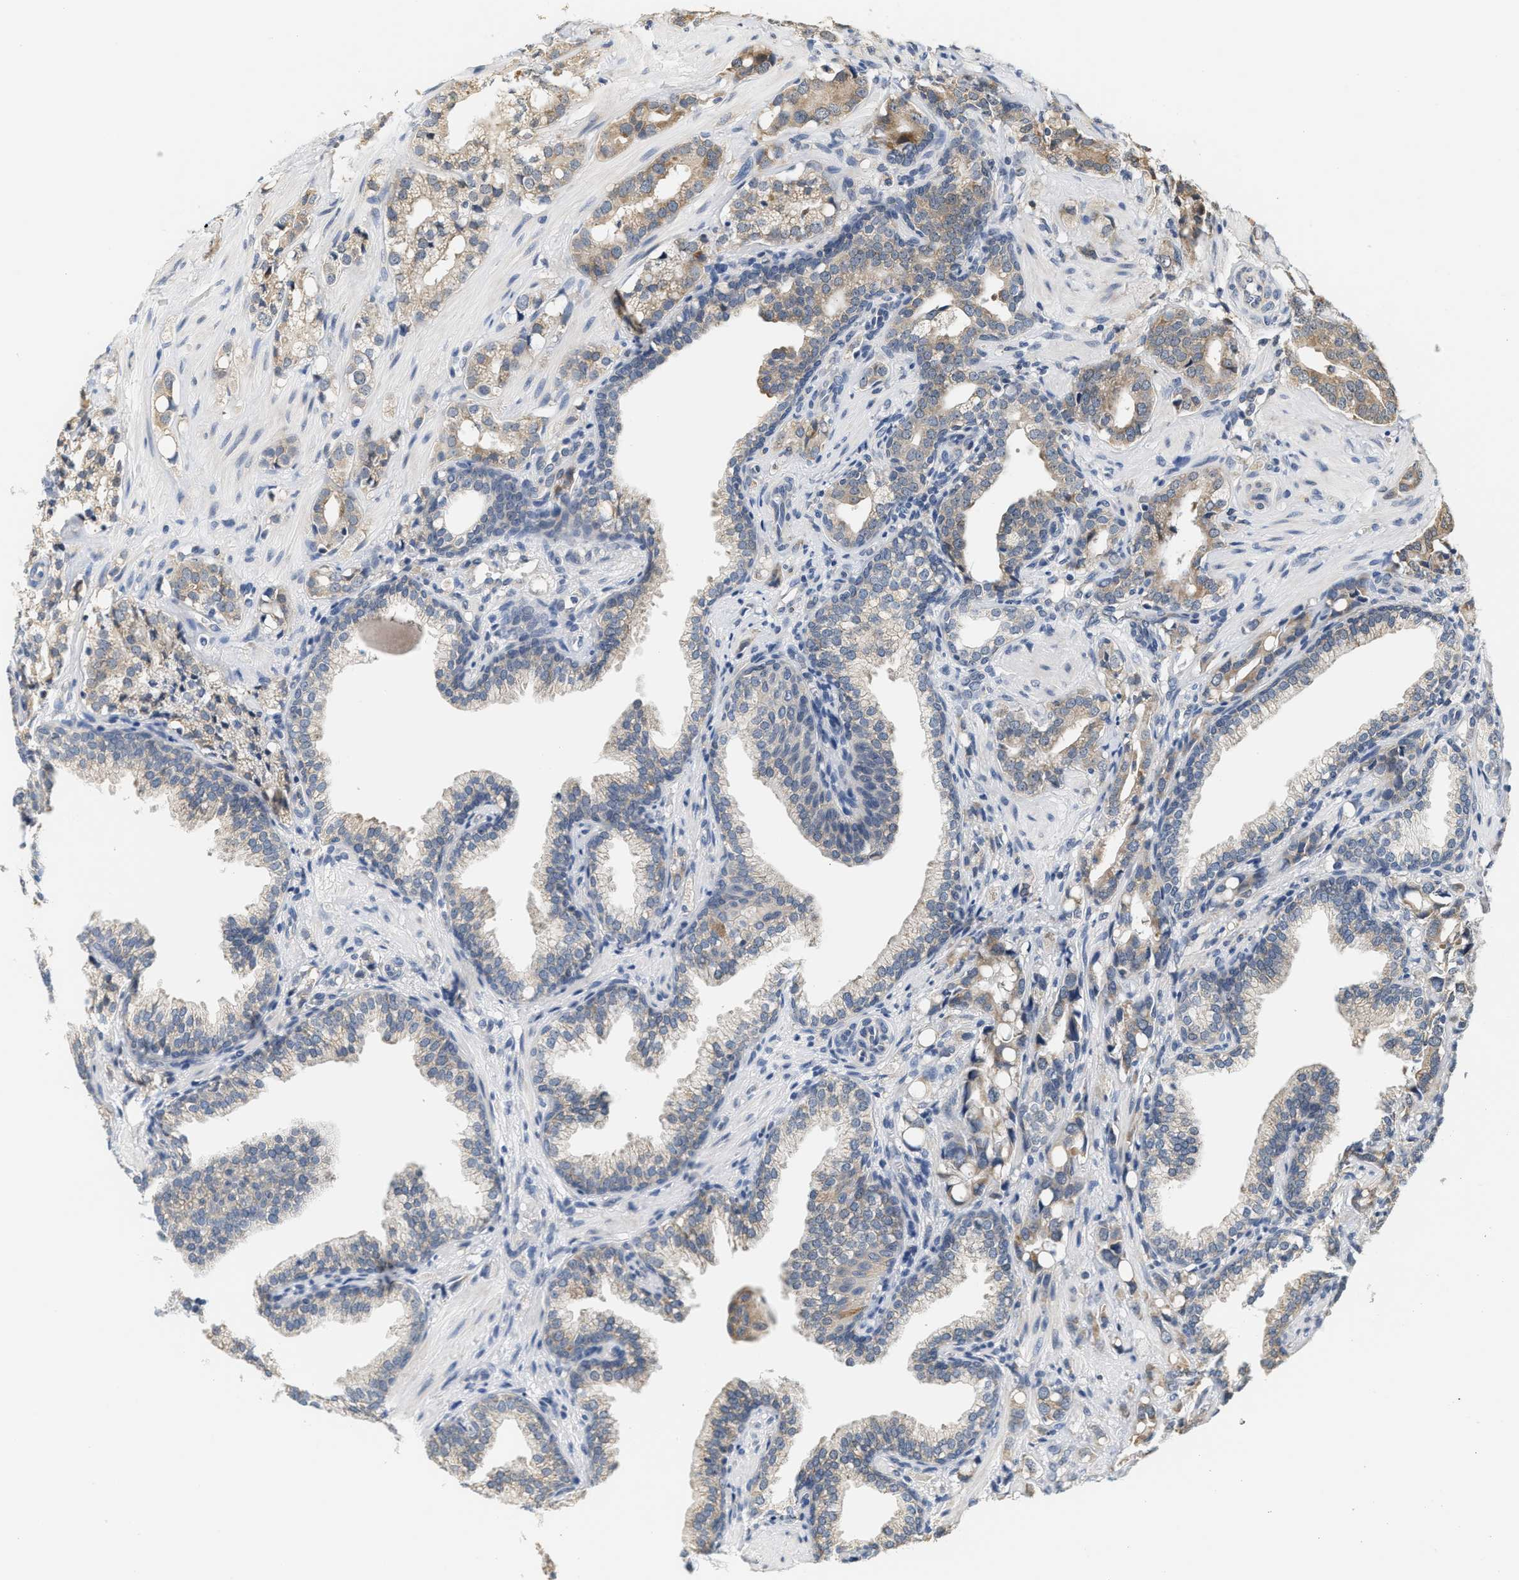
{"staining": {"intensity": "weak", "quantity": ">75%", "location": "cytoplasmic/membranous"}, "tissue": "prostate cancer", "cell_type": "Tumor cells", "image_type": "cancer", "snomed": [{"axis": "morphology", "description": "Adenocarcinoma, High grade"}, {"axis": "topography", "description": "Prostate"}], "caption": "Adenocarcinoma (high-grade) (prostate) tissue shows weak cytoplasmic/membranous staining in about >75% of tumor cells, visualized by immunohistochemistry.", "gene": "GIGYF1", "patient": {"sex": "male", "age": 52}}